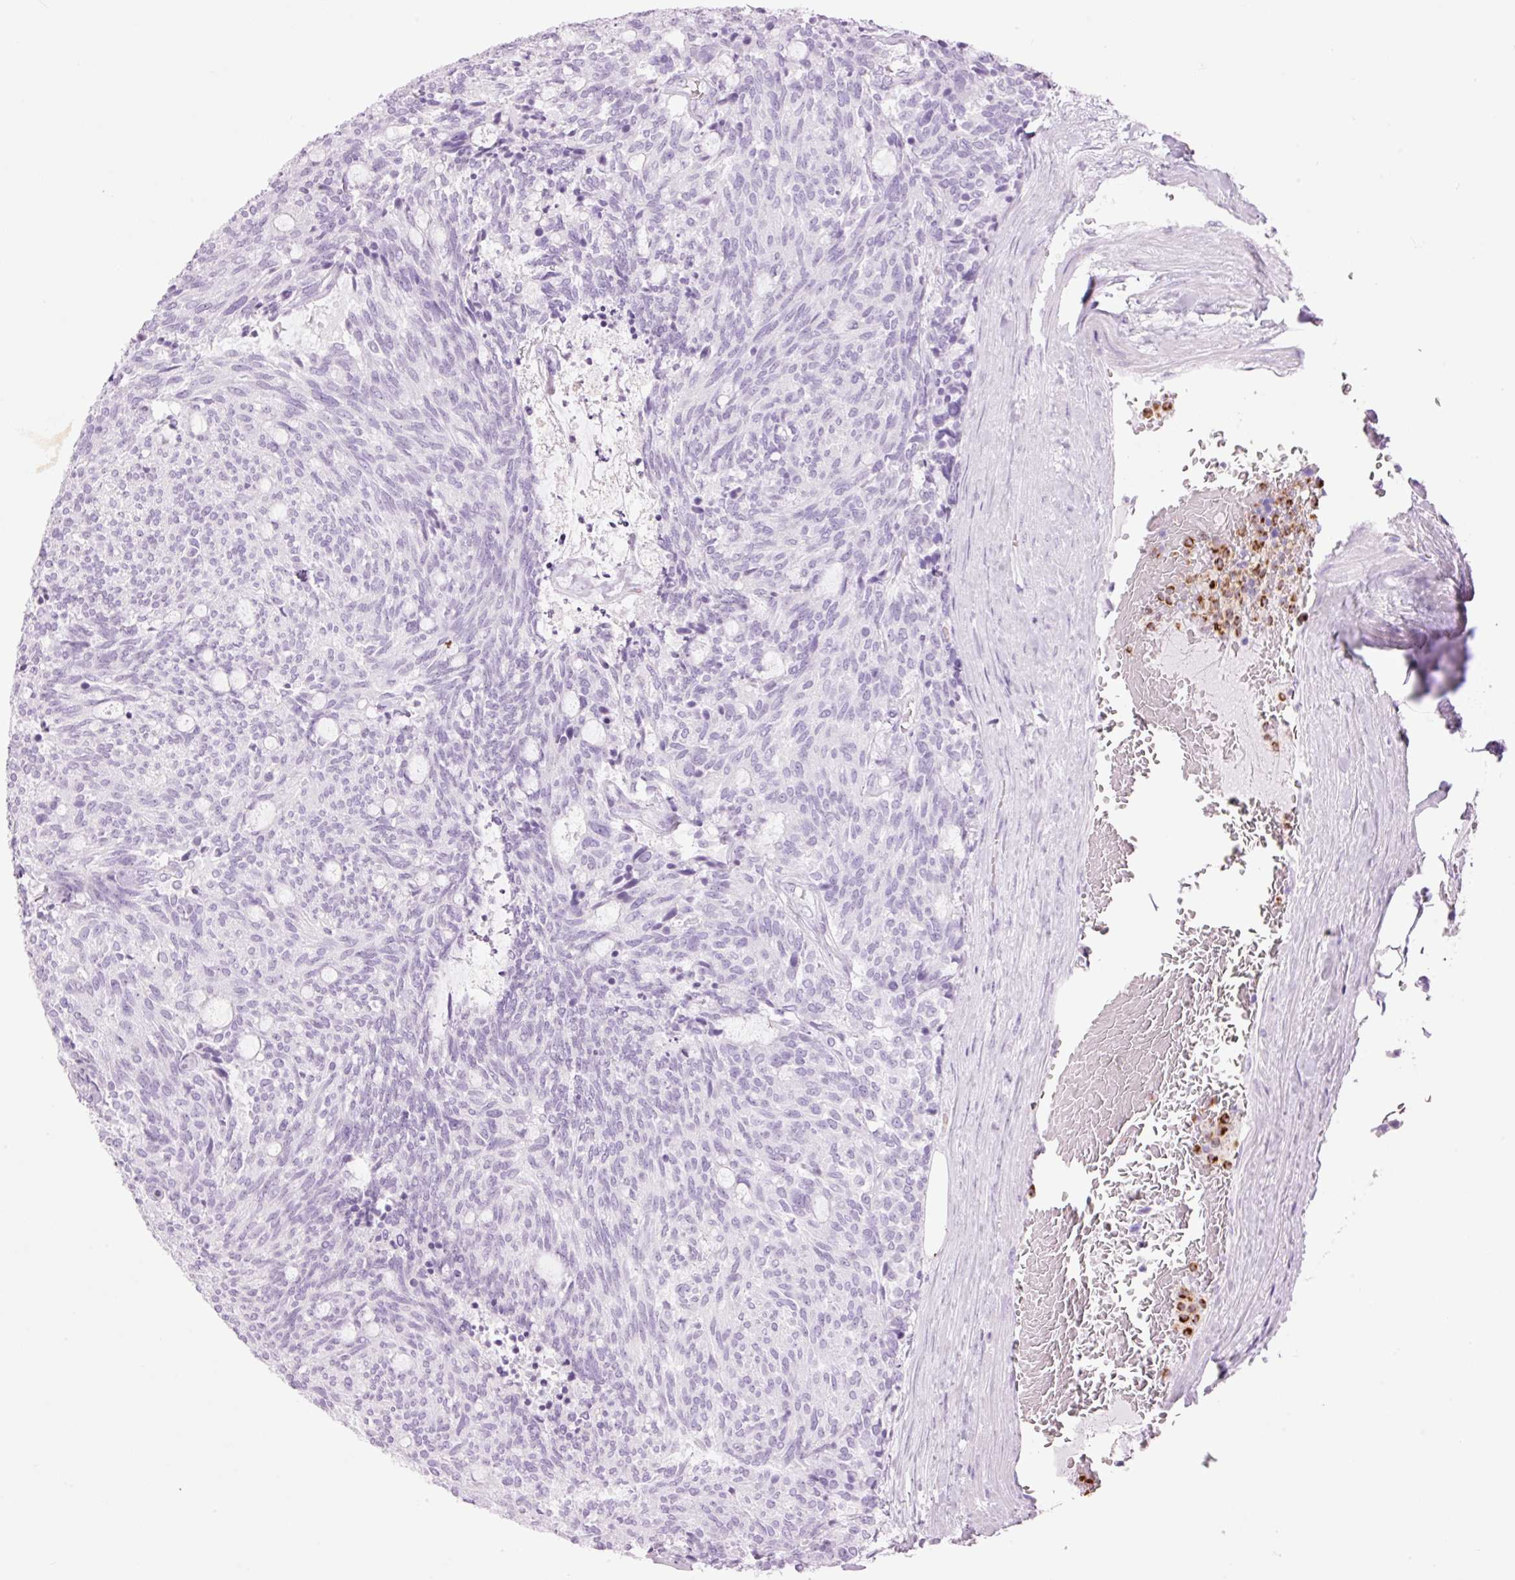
{"staining": {"intensity": "negative", "quantity": "none", "location": "none"}, "tissue": "carcinoid", "cell_type": "Tumor cells", "image_type": "cancer", "snomed": [{"axis": "morphology", "description": "Carcinoid, malignant, NOS"}, {"axis": "topography", "description": "Pancreas"}], "caption": "Immunohistochemistry (IHC) of carcinoid (malignant) shows no positivity in tumor cells.", "gene": "LYZ", "patient": {"sex": "female", "age": 54}}